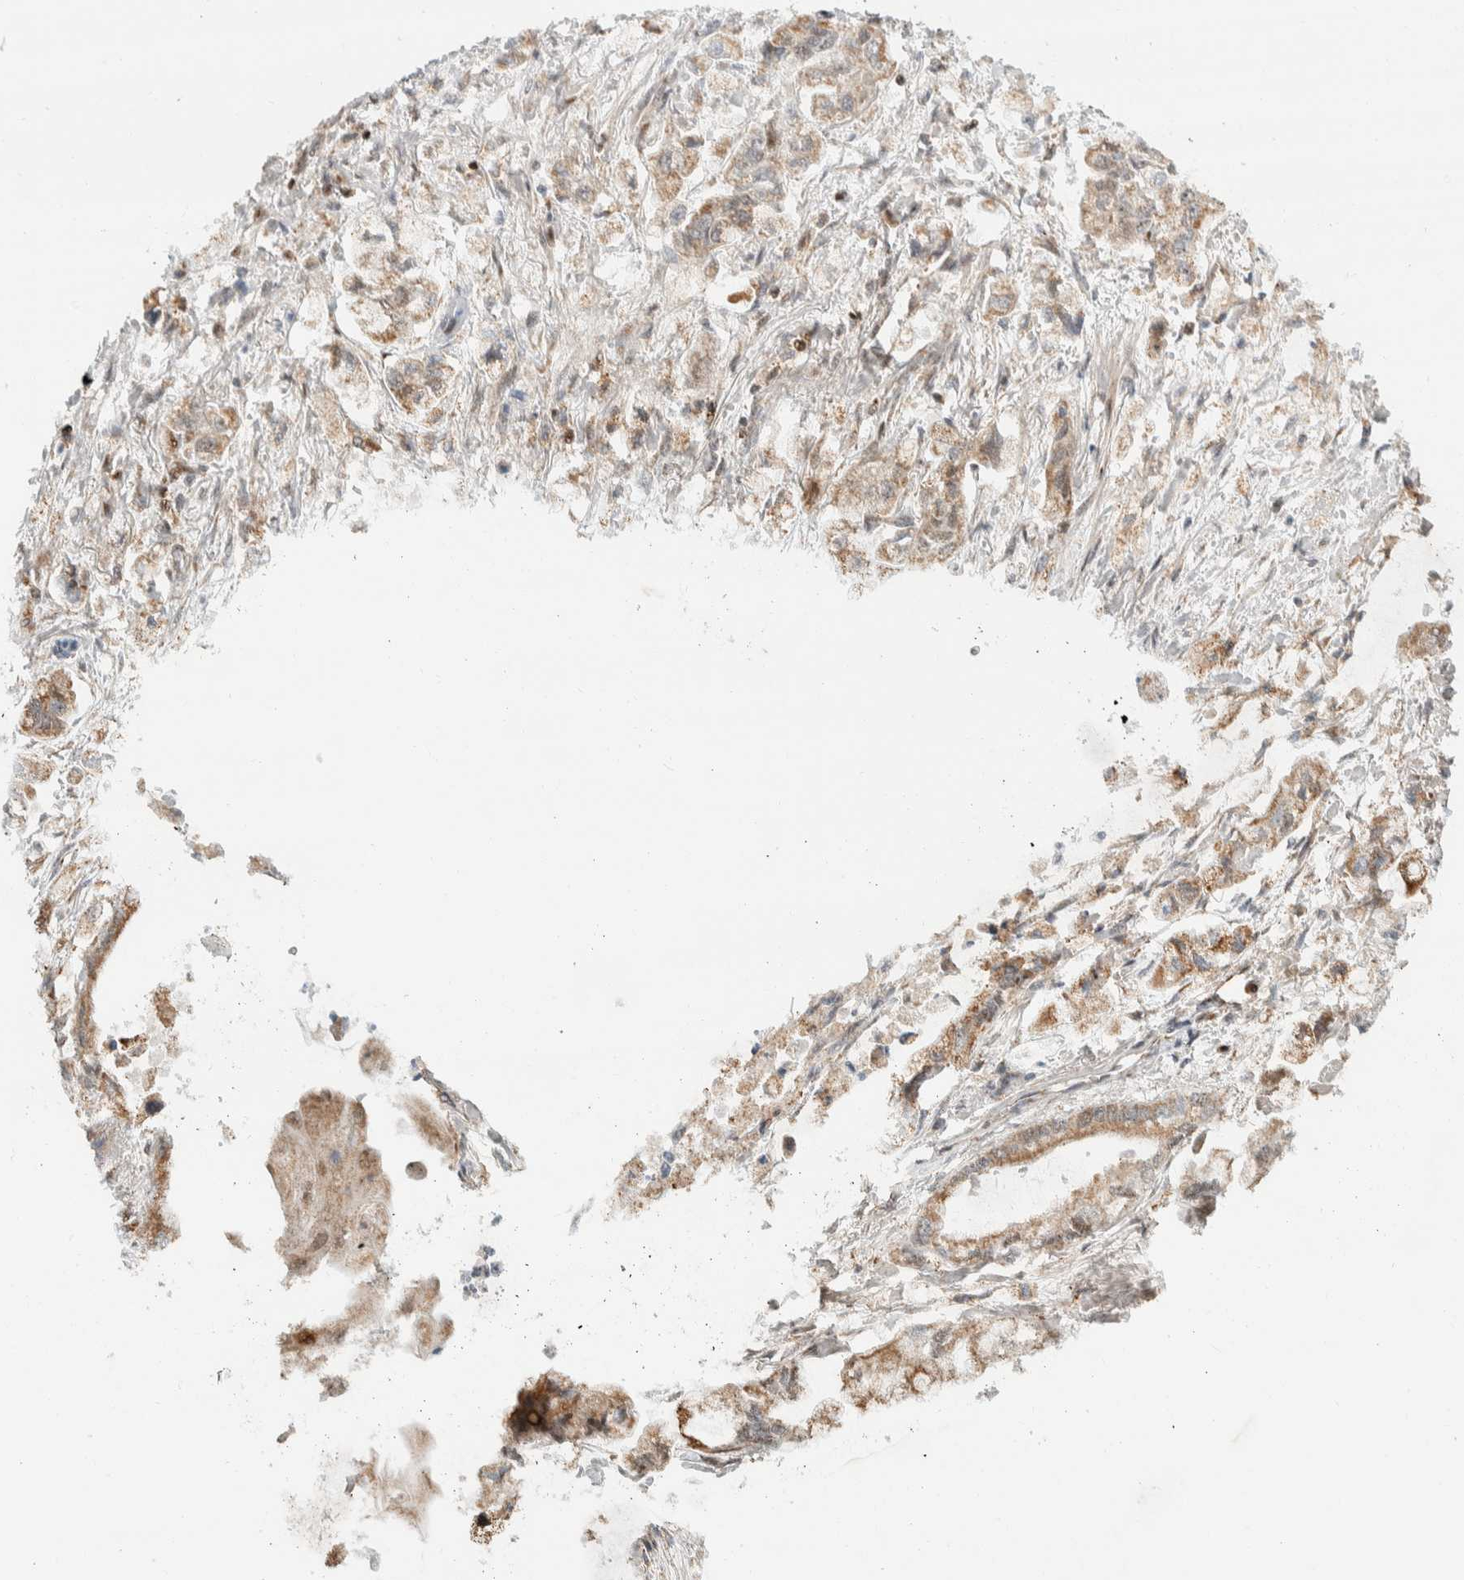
{"staining": {"intensity": "moderate", "quantity": ">75%", "location": "cytoplasmic/membranous"}, "tissue": "stomach cancer", "cell_type": "Tumor cells", "image_type": "cancer", "snomed": [{"axis": "morphology", "description": "Normal tissue, NOS"}, {"axis": "morphology", "description": "Adenocarcinoma, NOS"}, {"axis": "topography", "description": "Stomach"}], "caption": "Immunohistochemical staining of stomach cancer displays medium levels of moderate cytoplasmic/membranous protein positivity in about >75% of tumor cells.", "gene": "TSPAN32", "patient": {"sex": "male", "age": 62}}